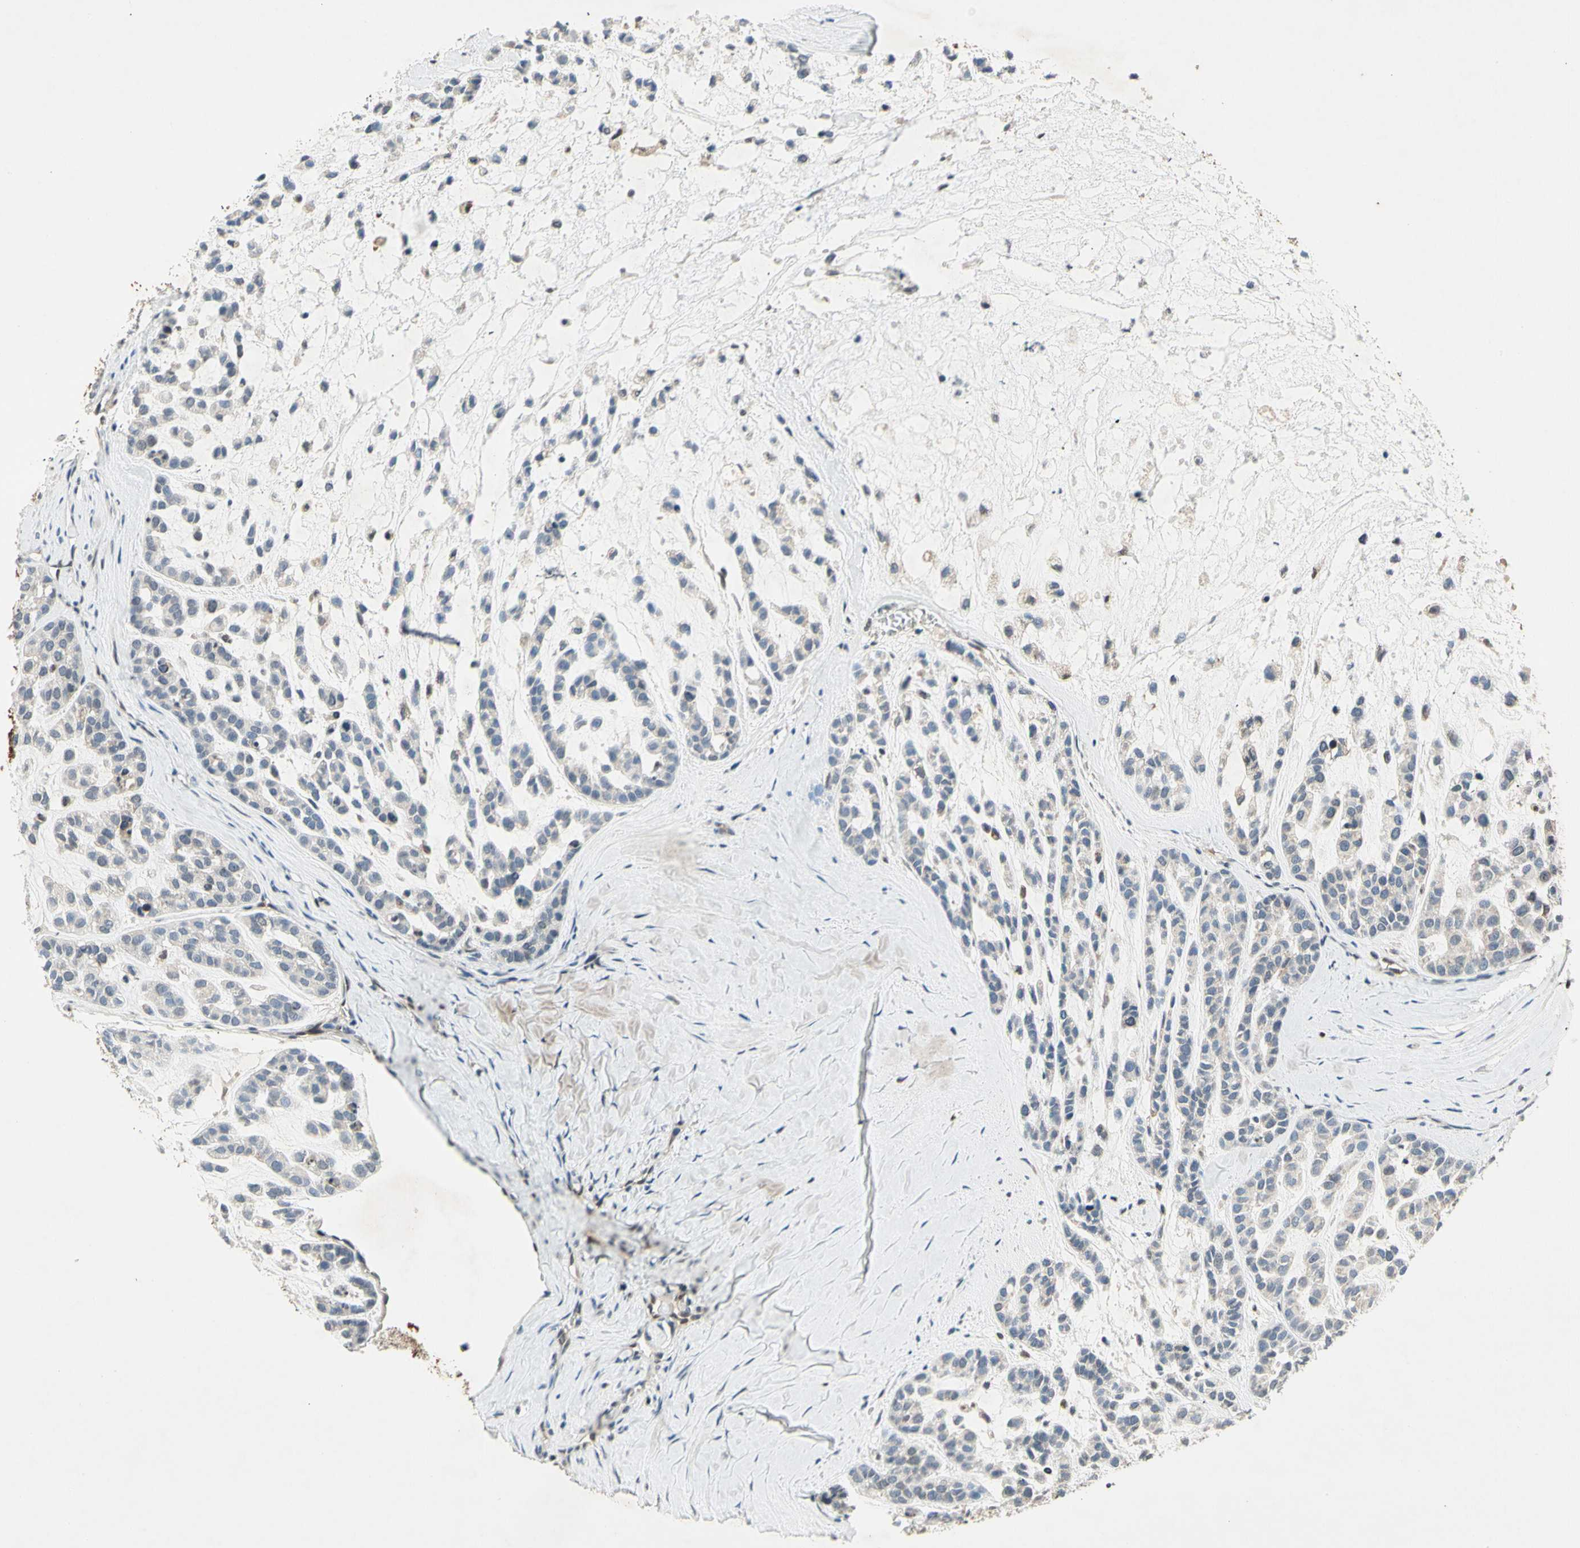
{"staining": {"intensity": "negative", "quantity": "none", "location": "none"}, "tissue": "head and neck cancer", "cell_type": "Tumor cells", "image_type": "cancer", "snomed": [{"axis": "morphology", "description": "Adenocarcinoma, NOS"}, {"axis": "morphology", "description": "Adenoma, NOS"}, {"axis": "topography", "description": "Head-Neck"}], "caption": "High magnification brightfield microscopy of head and neck adenoma stained with DAB (3,3'-diaminobenzidine) (brown) and counterstained with hematoxylin (blue): tumor cells show no significant expression.", "gene": "GSR", "patient": {"sex": "female", "age": 55}}